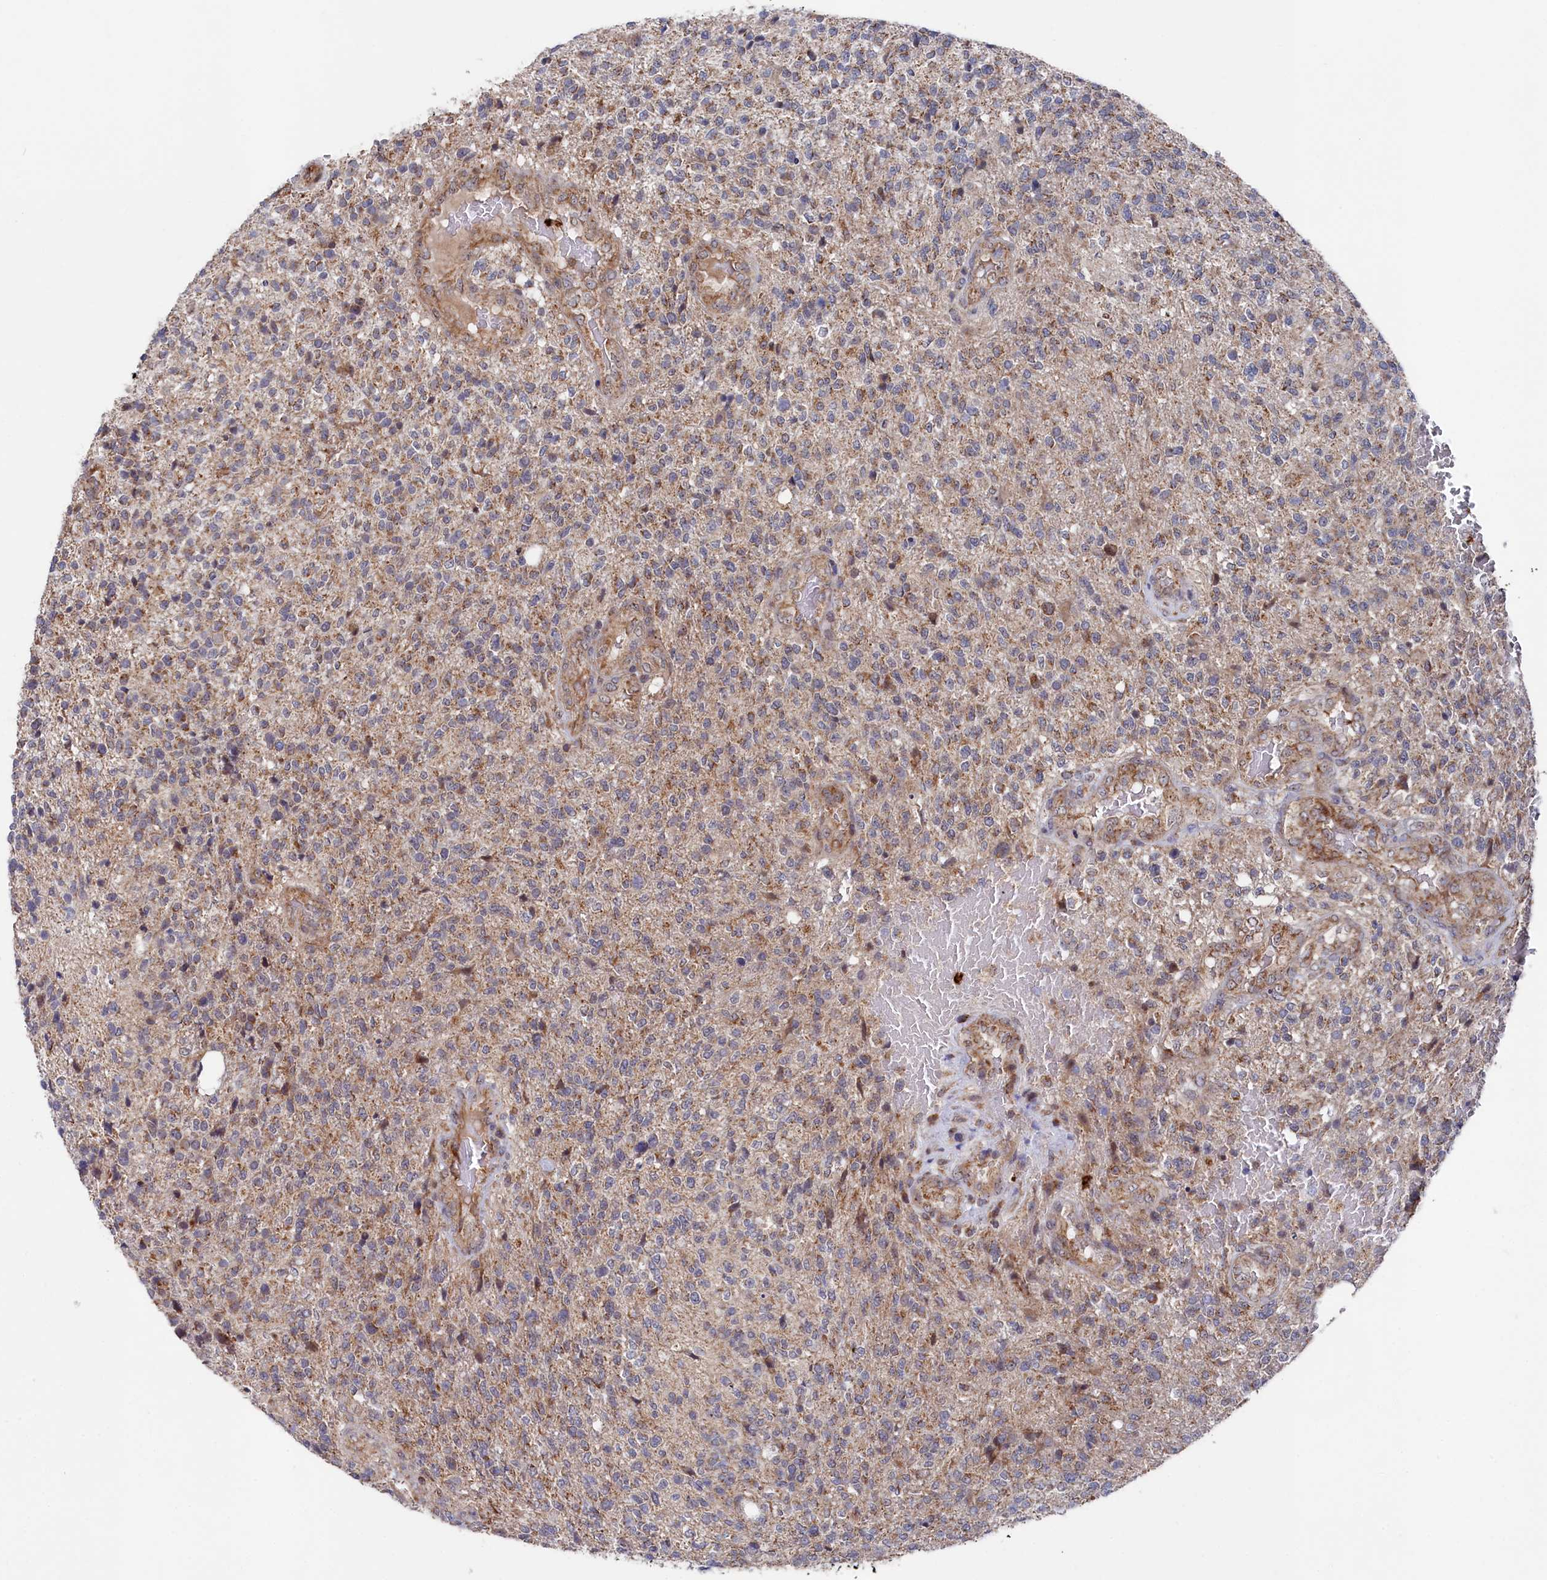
{"staining": {"intensity": "moderate", "quantity": "25%-75%", "location": "cytoplasmic/membranous"}, "tissue": "glioma", "cell_type": "Tumor cells", "image_type": "cancer", "snomed": [{"axis": "morphology", "description": "Glioma, malignant, High grade"}, {"axis": "topography", "description": "Brain"}], "caption": "The image displays staining of glioma, revealing moderate cytoplasmic/membranous protein positivity (brown color) within tumor cells. (DAB IHC, brown staining for protein, blue staining for nuclei).", "gene": "CHCHD1", "patient": {"sex": "male", "age": 56}}